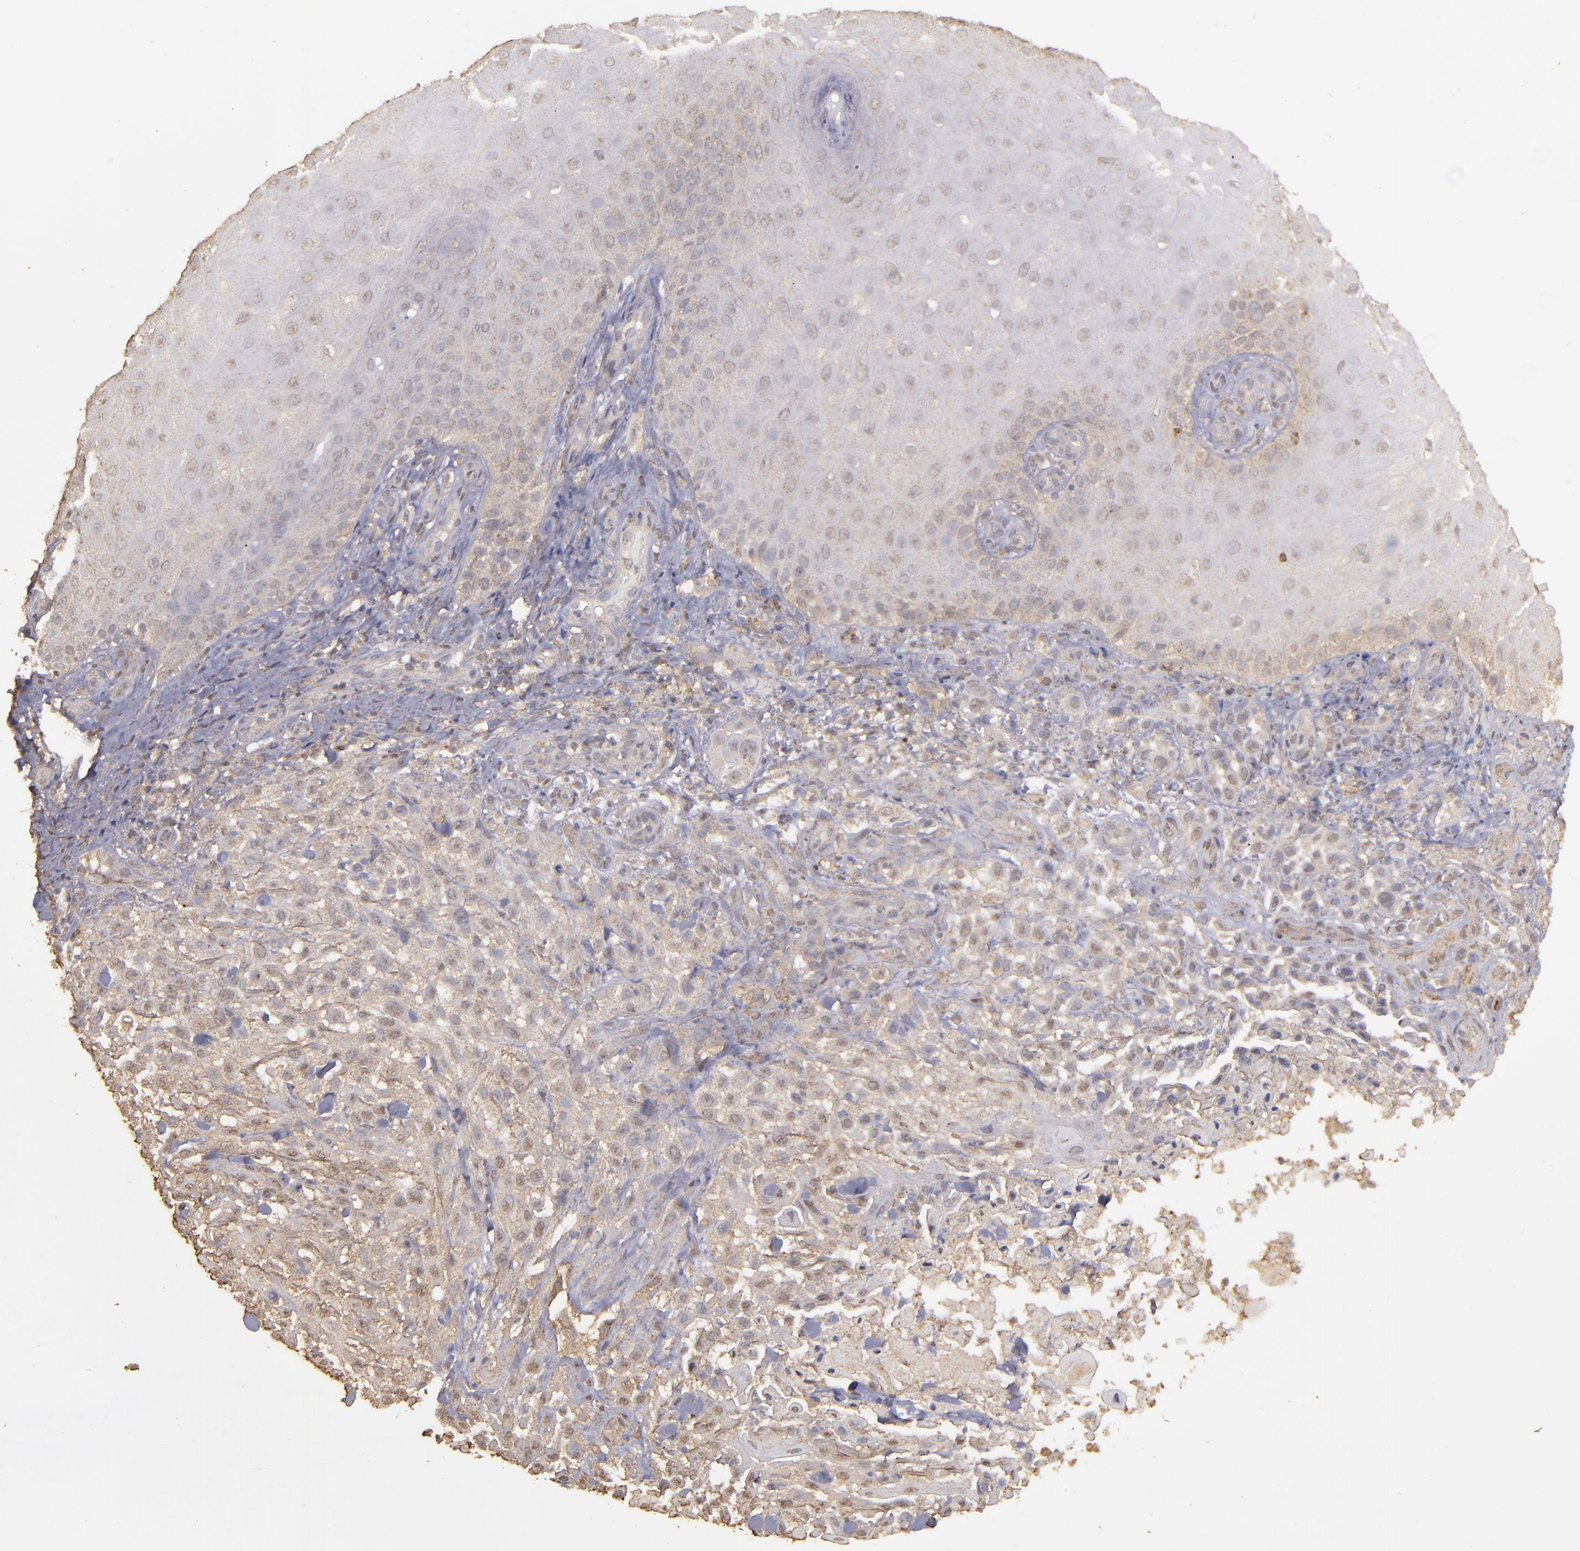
{"staining": {"intensity": "weak", "quantity": "25%-75%", "location": "cytoplasmic/membranous"}, "tissue": "skin cancer", "cell_type": "Tumor cells", "image_type": "cancer", "snomed": [{"axis": "morphology", "description": "Squamous cell carcinoma, NOS"}, {"axis": "topography", "description": "Skin"}], "caption": "The immunohistochemical stain highlights weak cytoplasmic/membranous expression in tumor cells of skin cancer (squamous cell carcinoma) tissue.", "gene": "FAT1", "patient": {"sex": "female", "age": 42}}